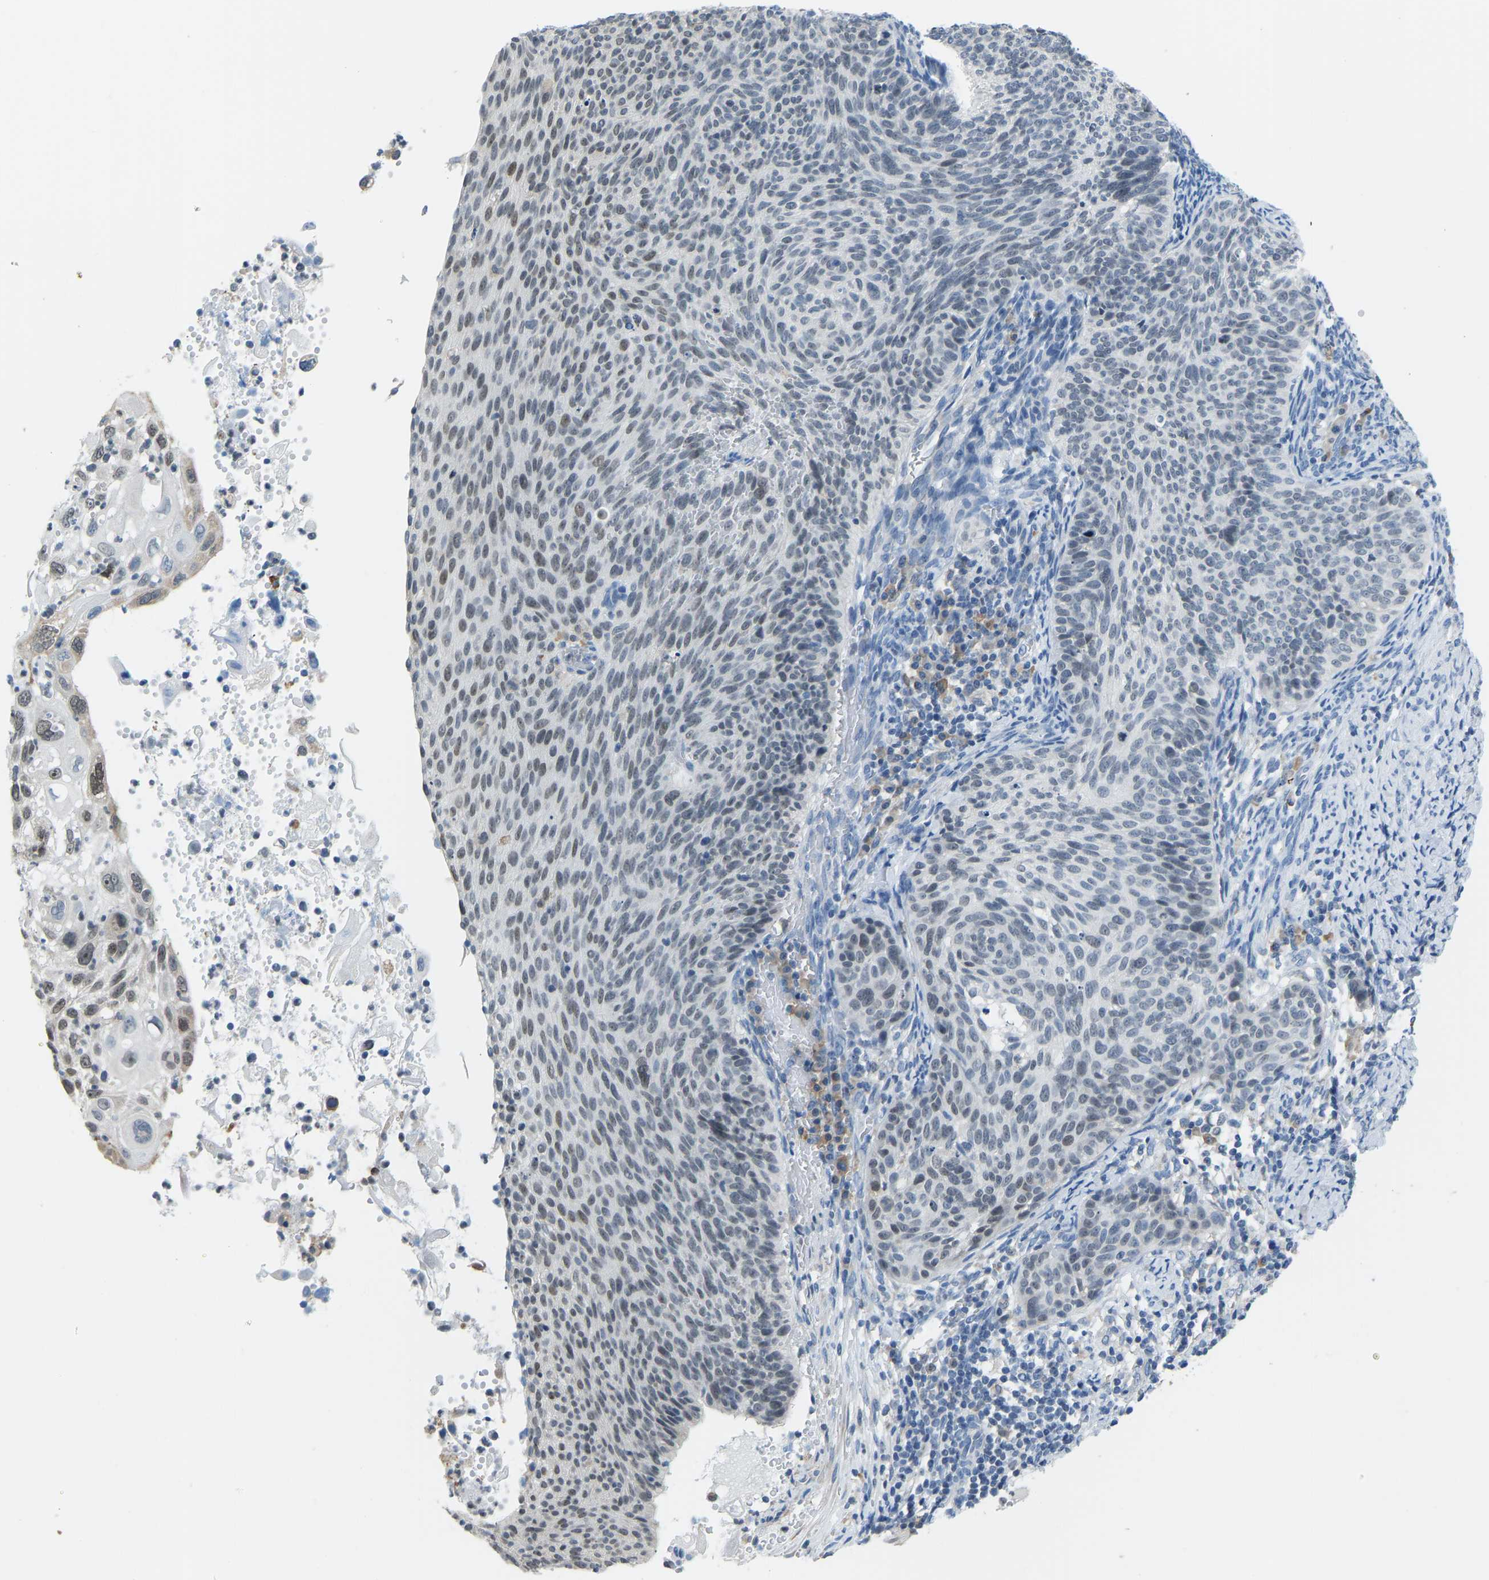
{"staining": {"intensity": "weak", "quantity": "<25%", "location": "nuclear"}, "tissue": "cervical cancer", "cell_type": "Tumor cells", "image_type": "cancer", "snomed": [{"axis": "morphology", "description": "Squamous cell carcinoma, NOS"}, {"axis": "topography", "description": "Cervix"}], "caption": "The immunohistochemistry micrograph has no significant expression in tumor cells of cervical squamous cell carcinoma tissue.", "gene": "VRK1", "patient": {"sex": "female", "age": 70}}